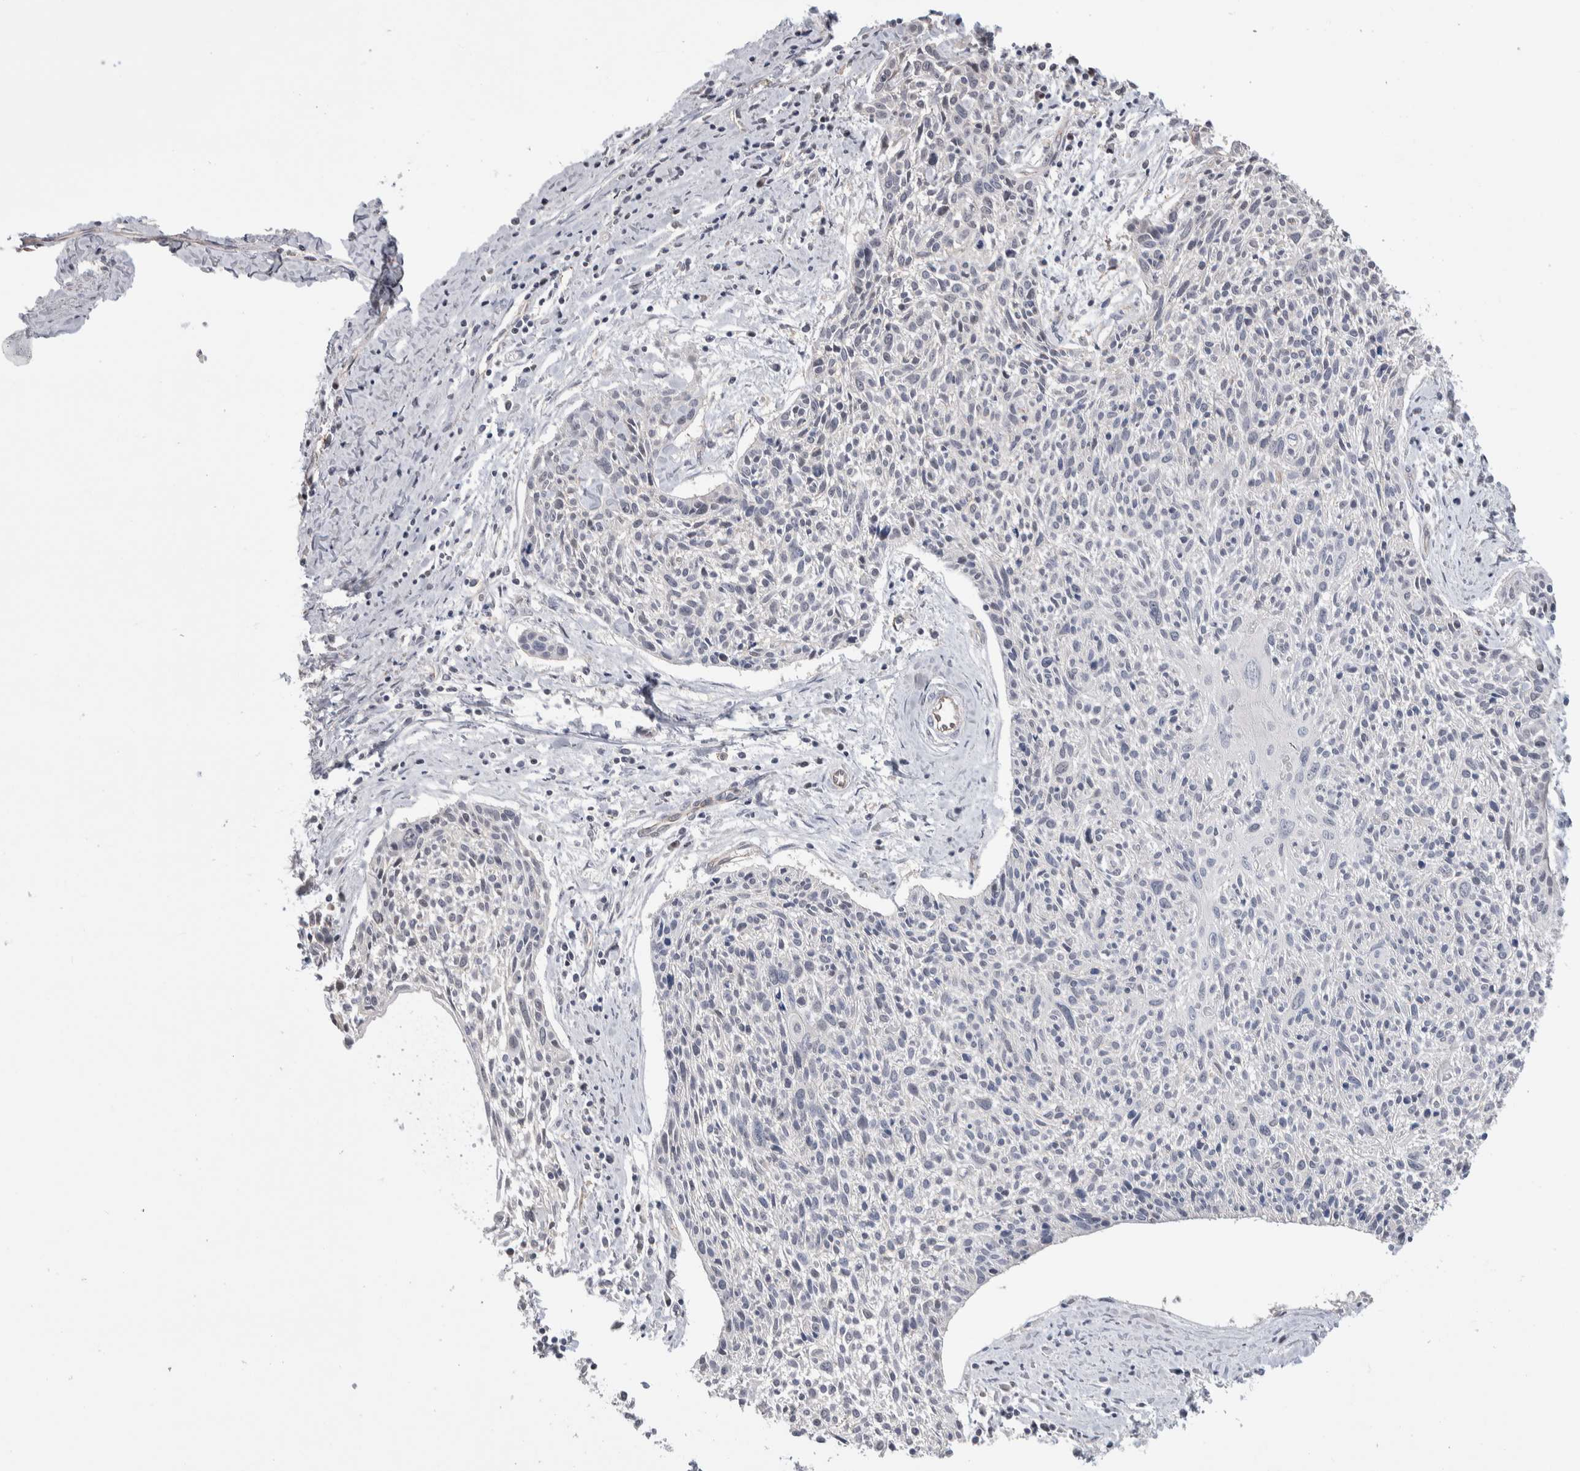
{"staining": {"intensity": "negative", "quantity": "none", "location": "none"}, "tissue": "cervical cancer", "cell_type": "Tumor cells", "image_type": "cancer", "snomed": [{"axis": "morphology", "description": "Squamous cell carcinoma, NOS"}, {"axis": "topography", "description": "Cervix"}], "caption": "Micrograph shows no significant protein expression in tumor cells of cervical squamous cell carcinoma.", "gene": "ZBTB49", "patient": {"sex": "female", "age": 51}}